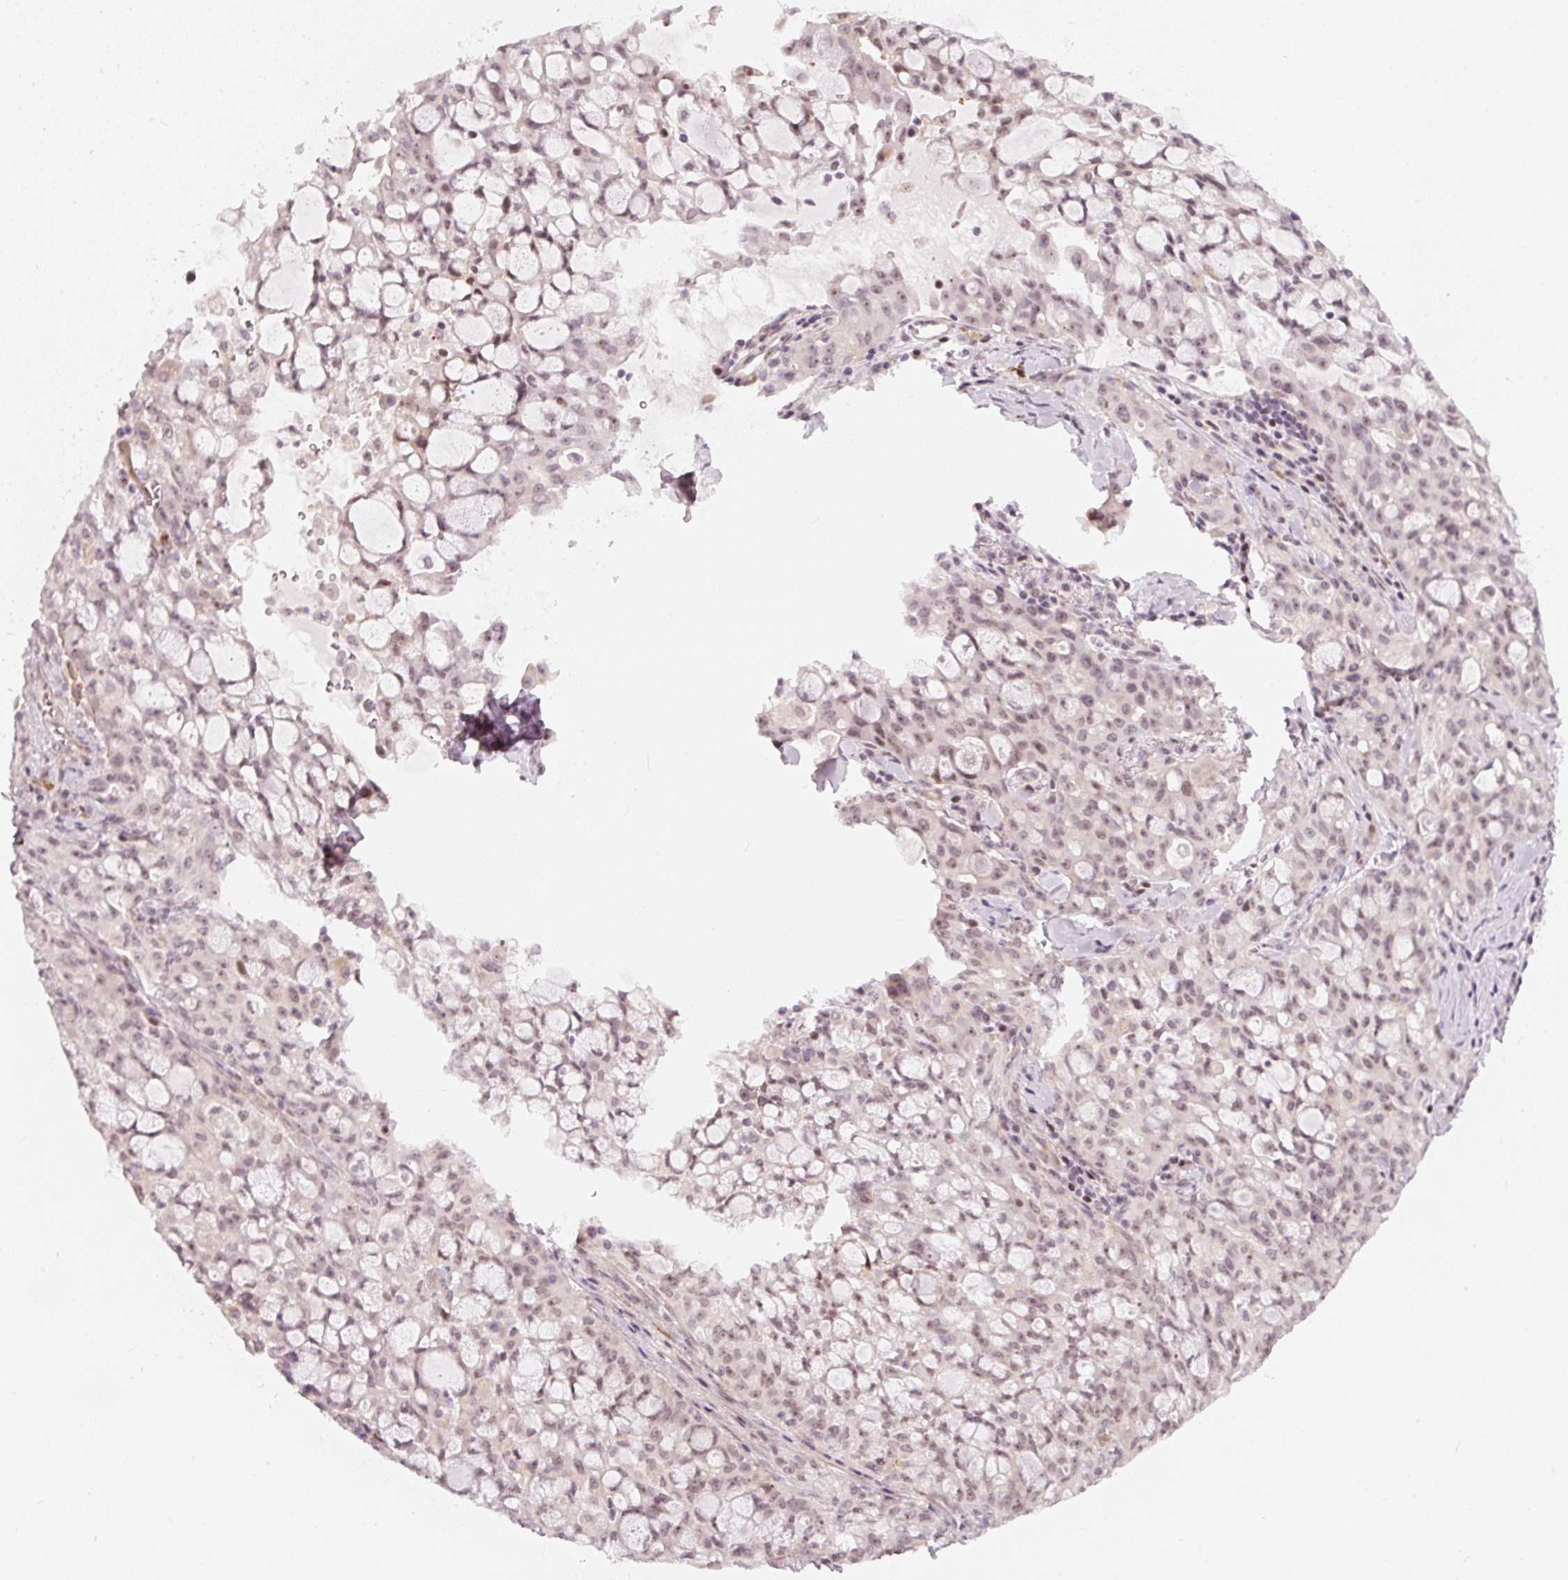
{"staining": {"intensity": "weak", "quantity": "25%-75%", "location": "nuclear"}, "tissue": "lung cancer", "cell_type": "Tumor cells", "image_type": "cancer", "snomed": [{"axis": "morphology", "description": "Adenocarcinoma, NOS"}, {"axis": "topography", "description": "Lung"}], "caption": "IHC of lung adenocarcinoma shows low levels of weak nuclear expression in approximately 25%-75% of tumor cells.", "gene": "MXRA8", "patient": {"sex": "female", "age": 44}}